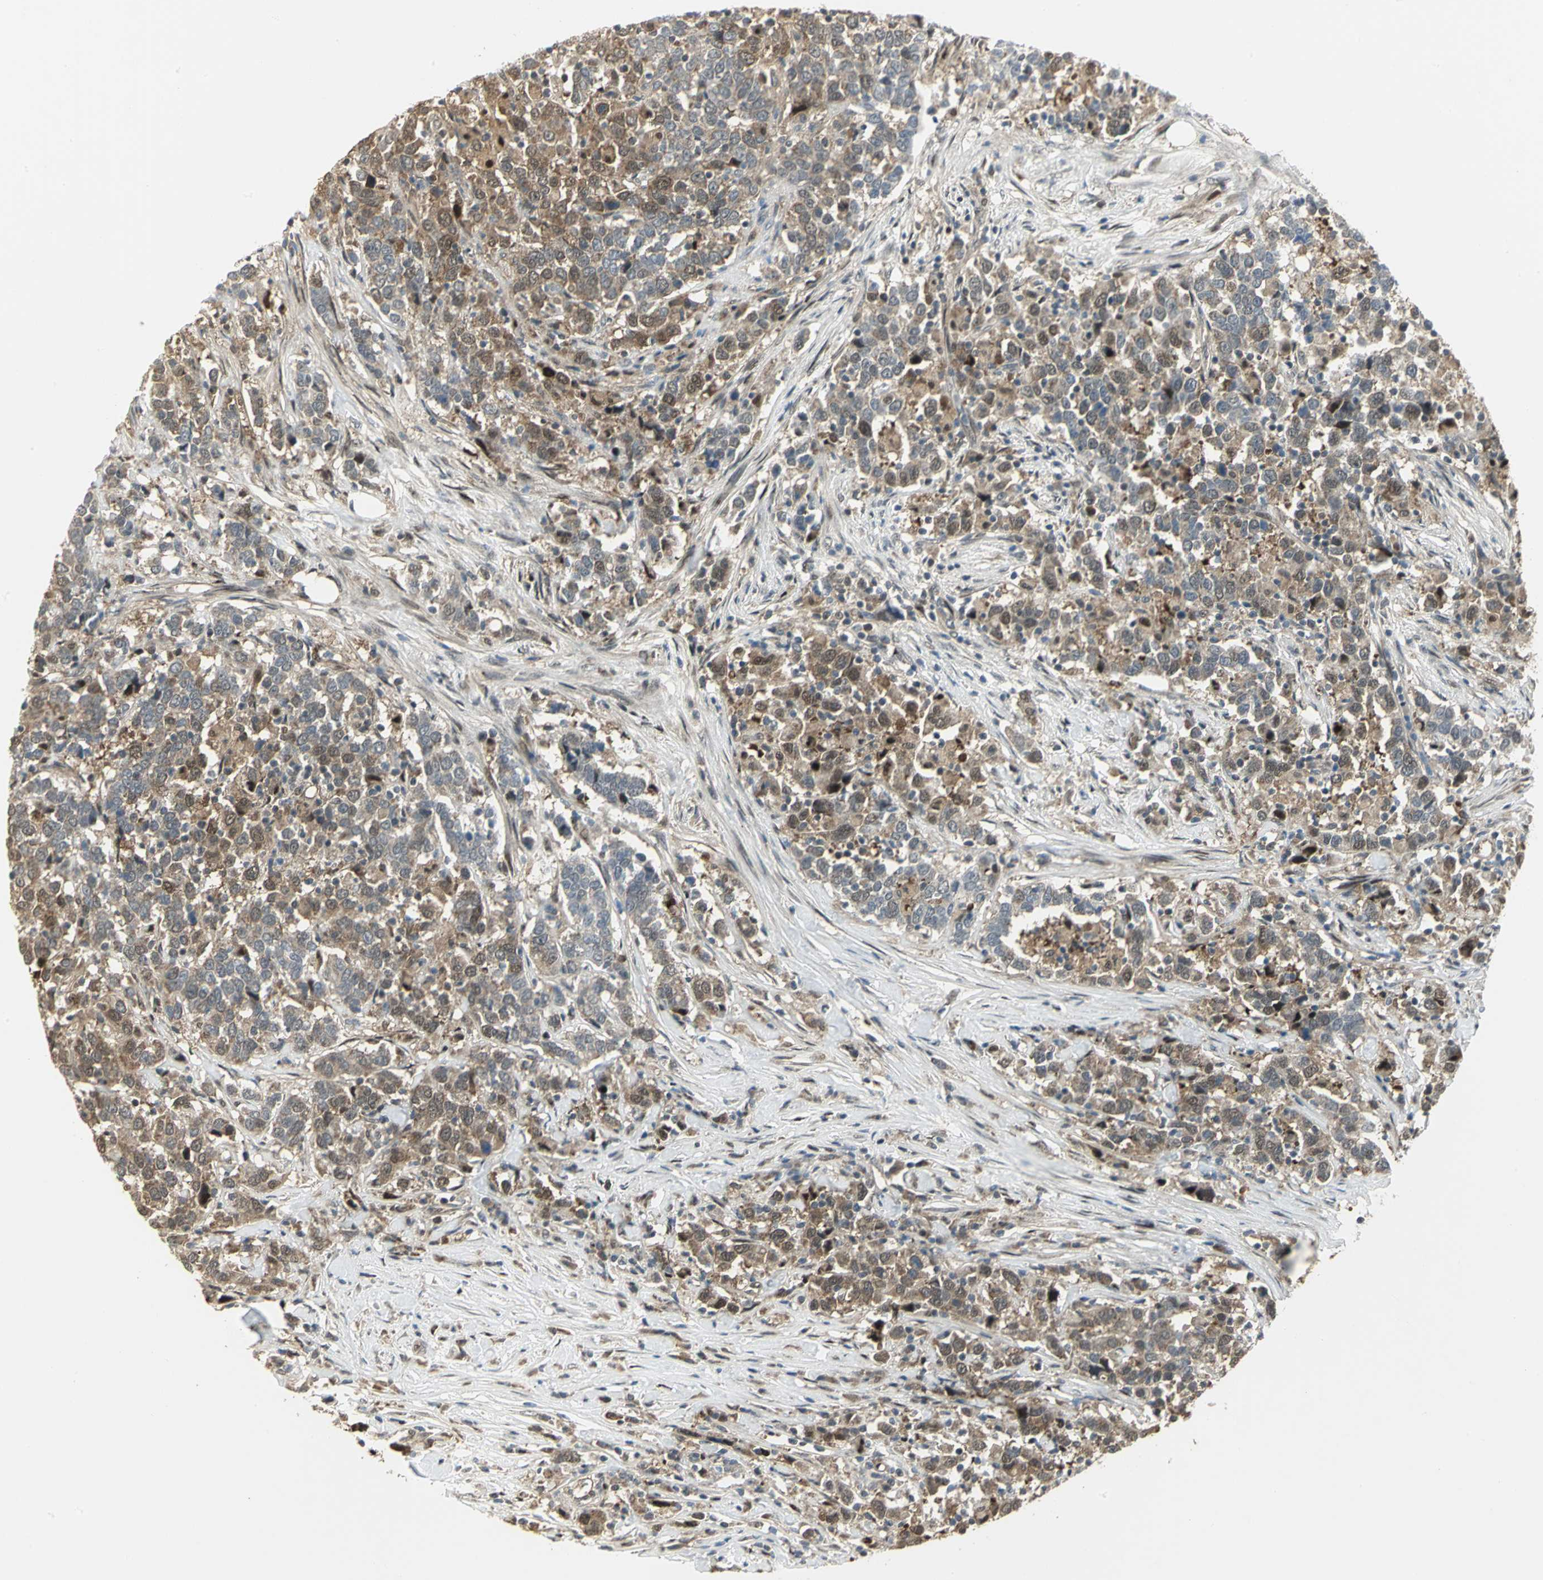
{"staining": {"intensity": "moderate", "quantity": ">75%", "location": "cytoplasmic/membranous,nuclear"}, "tissue": "urothelial cancer", "cell_type": "Tumor cells", "image_type": "cancer", "snomed": [{"axis": "morphology", "description": "Urothelial carcinoma, High grade"}, {"axis": "topography", "description": "Urinary bladder"}], "caption": "Urothelial cancer was stained to show a protein in brown. There is medium levels of moderate cytoplasmic/membranous and nuclear expression in approximately >75% of tumor cells.", "gene": "PSMC4", "patient": {"sex": "male", "age": 61}}